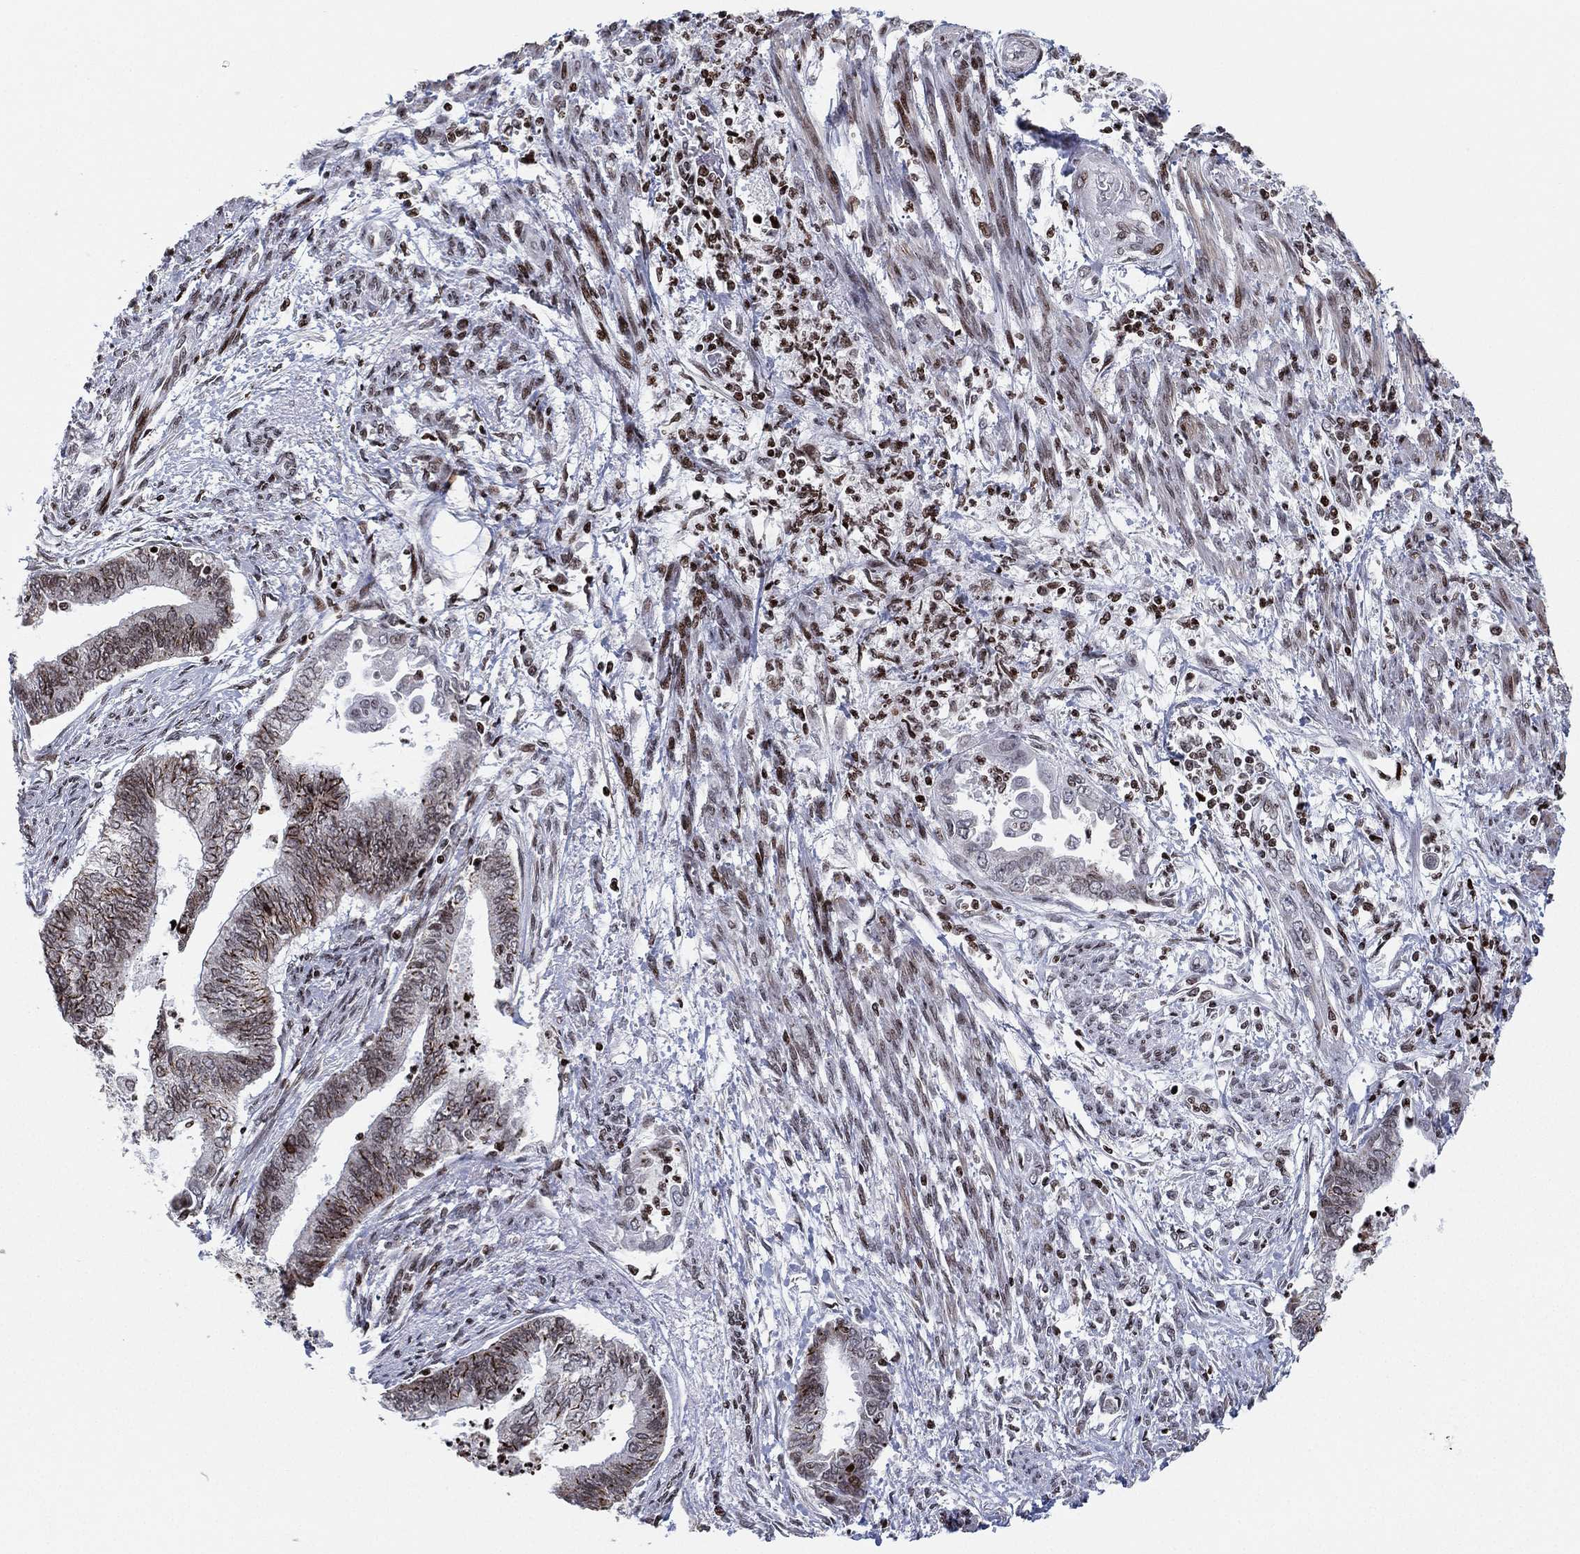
{"staining": {"intensity": "negative", "quantity": "none", "location": "none"}, "tissue": "endometrial cancer", "cell_type": "Tumor cells", "image_type": "cancer", "snomed": [{"axis": "morphology", "description": "Adenocarcinoma, NOS"}, {"axis": "topography", "description": "Endometrium"}], "caption": "Immunohistochemistry micrograph of endometrial cancer stained for a protein (brown), which exhibits no positivity in tumor cells.", "gene": "MFSD14A", "patient": {"sex": "female", "age": 65}}